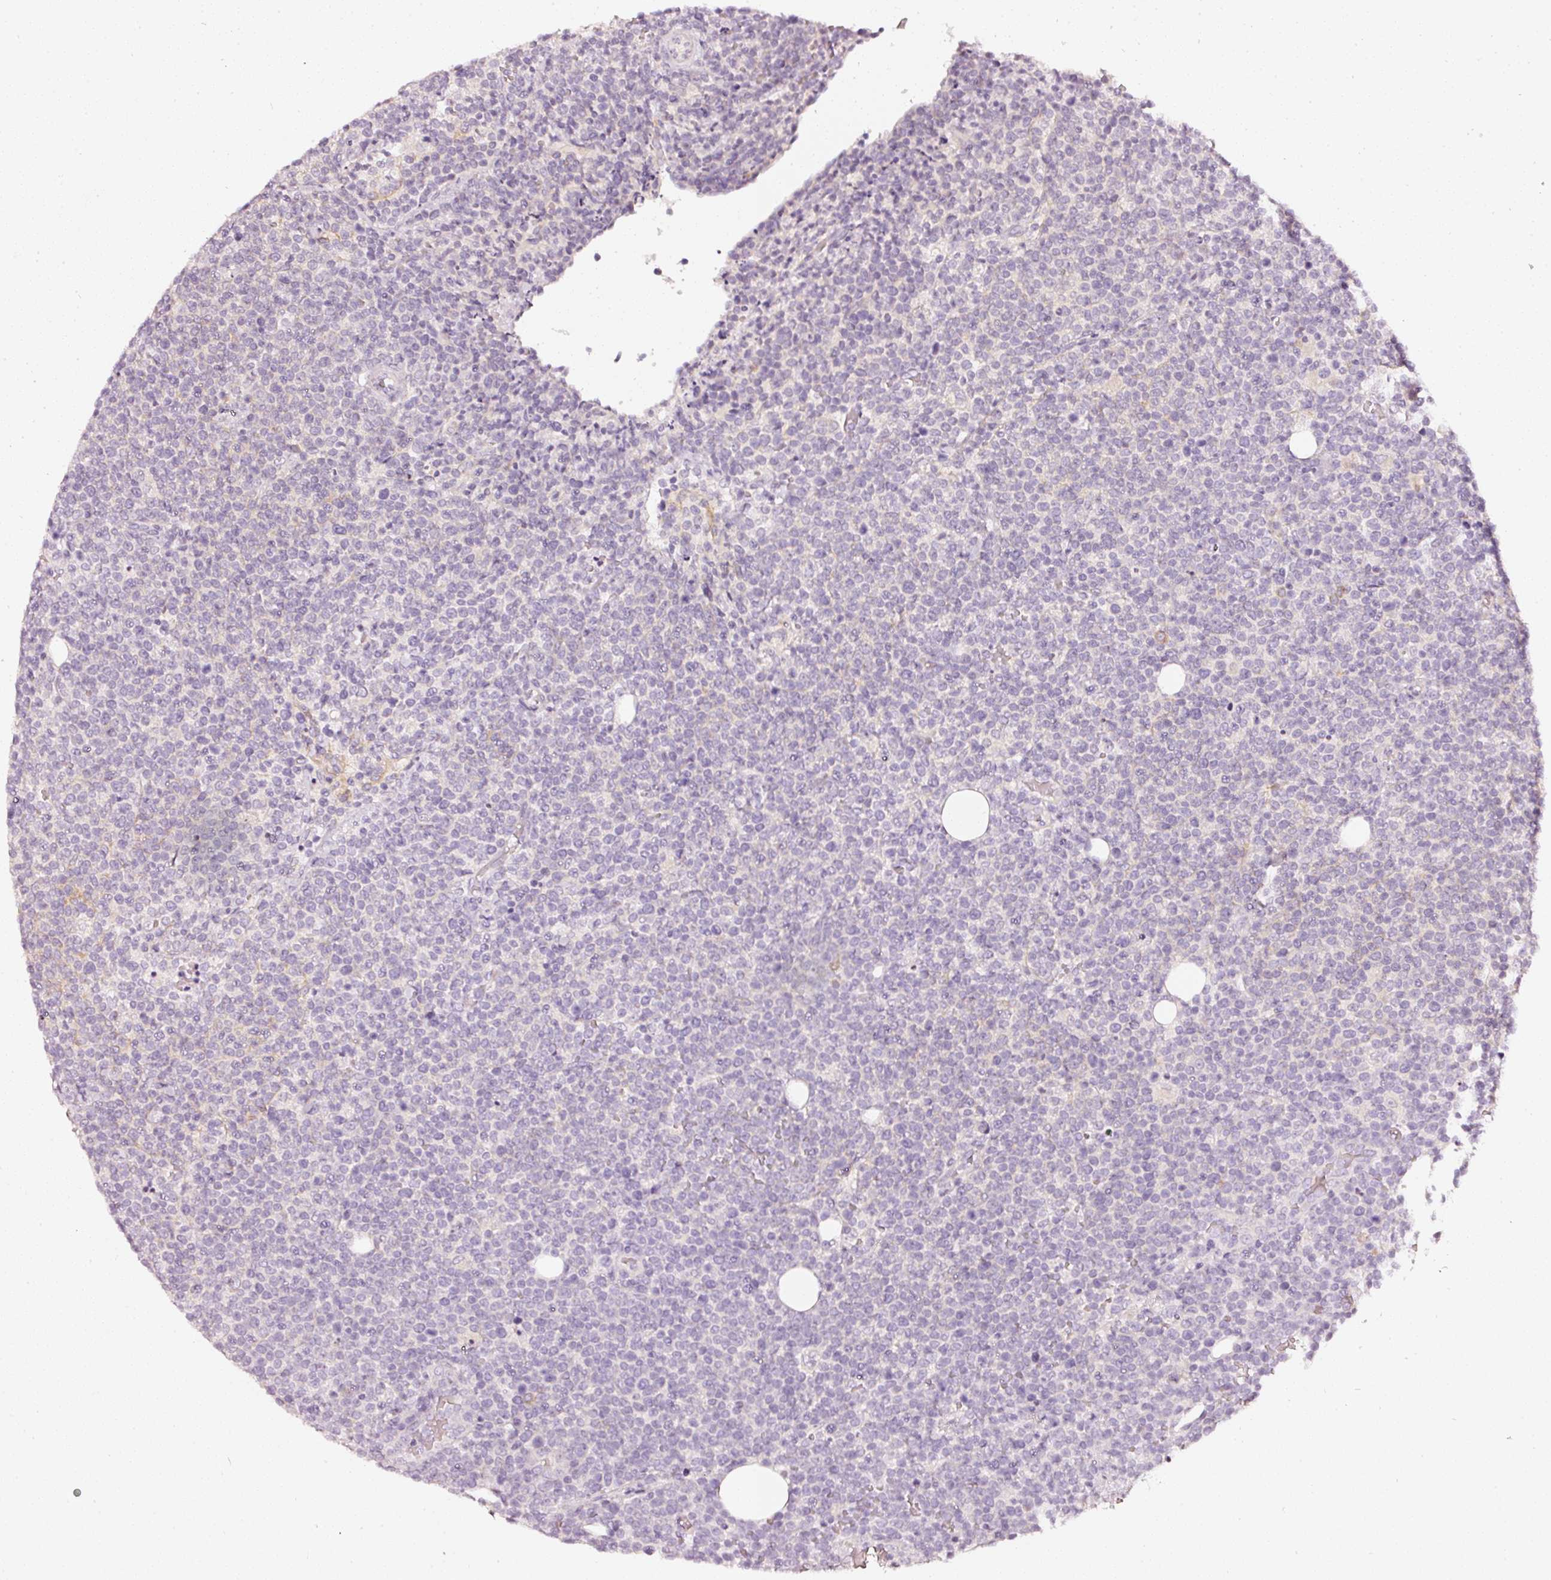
{"staining": {"intensity": "negative", "quantity": "none", "location": "none"}, "tissue": "lymphoma", "cell_type": "Tumor cells", "image_type": "cancer", "snomed": [{"axis": "morphology", "description": "Malignant lymphoma, non-Hodgkin's type, High grade"}, {"axis": "topography", "description": "Lymph node"}], "caption": "Histopathology image shows no significant protein expression in tumor cells of malignant lymphoma, non-Hodgkin's type (high-grade).", "gene": "CNP", "patient": {"sex": "male", "age": 61}}